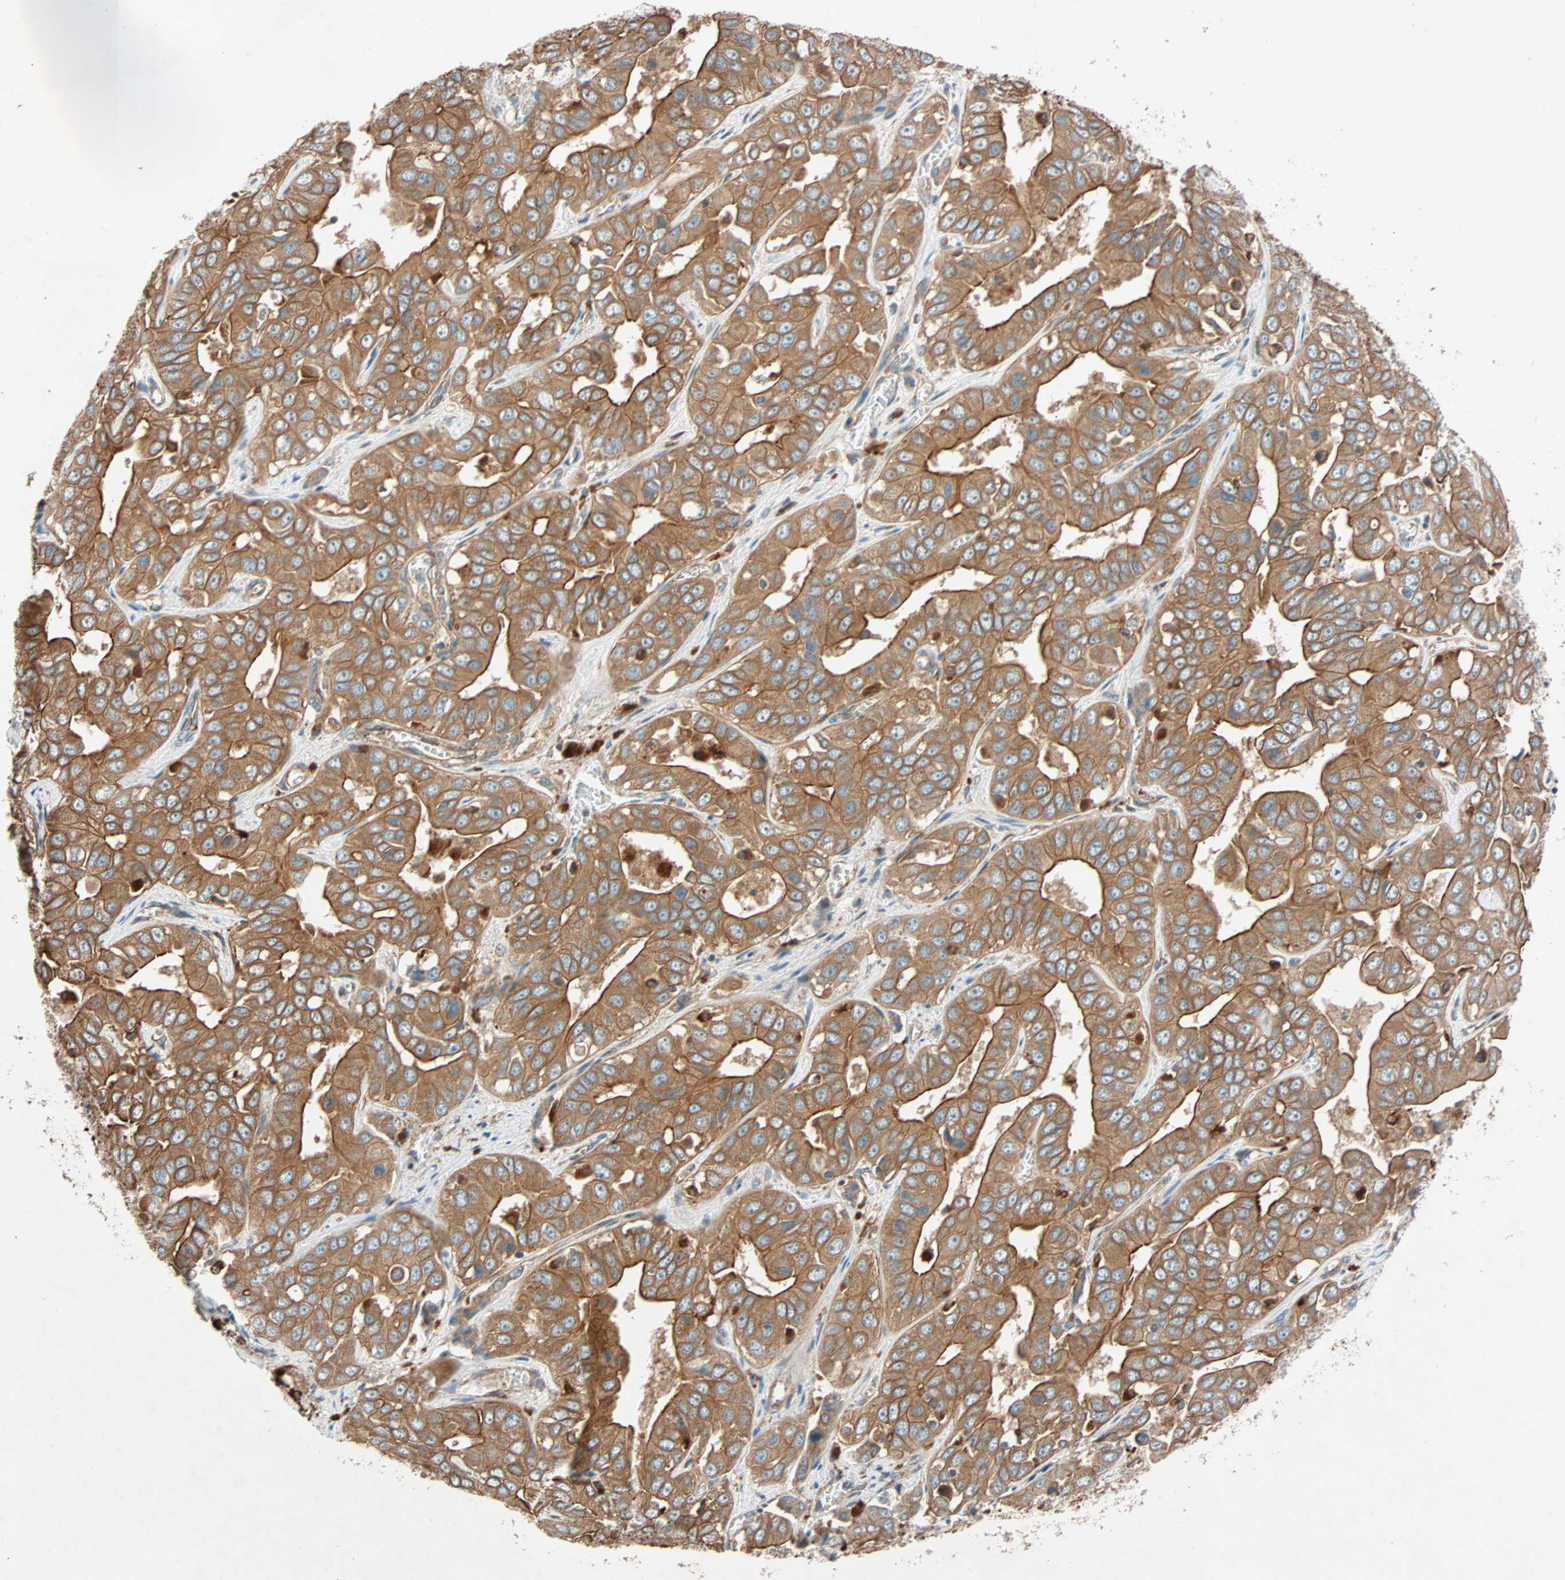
{"staining": {"intensity": "moderate", "quantity": ">75%", "location": "cytoplasmic/membranous"}, "tissue": "liver cancer", "cell_type": "Tumor cells", "image_type": "cancer", "snomed": [{"axis": "morphology", "description": "Cholangiocarcinoma"}, {"axis": "topography", "description": "Liver"}], "caption": "IHC (DAB (3,3'-diaminobenzidine)) staining of cholangiocarcinoma (liver) demonstrates moderate cytoplasmic/membranous protein expression in about >75% of tumor cells.", "gene": "PHYH", "patient": {"sex": "female", "age": 52}}